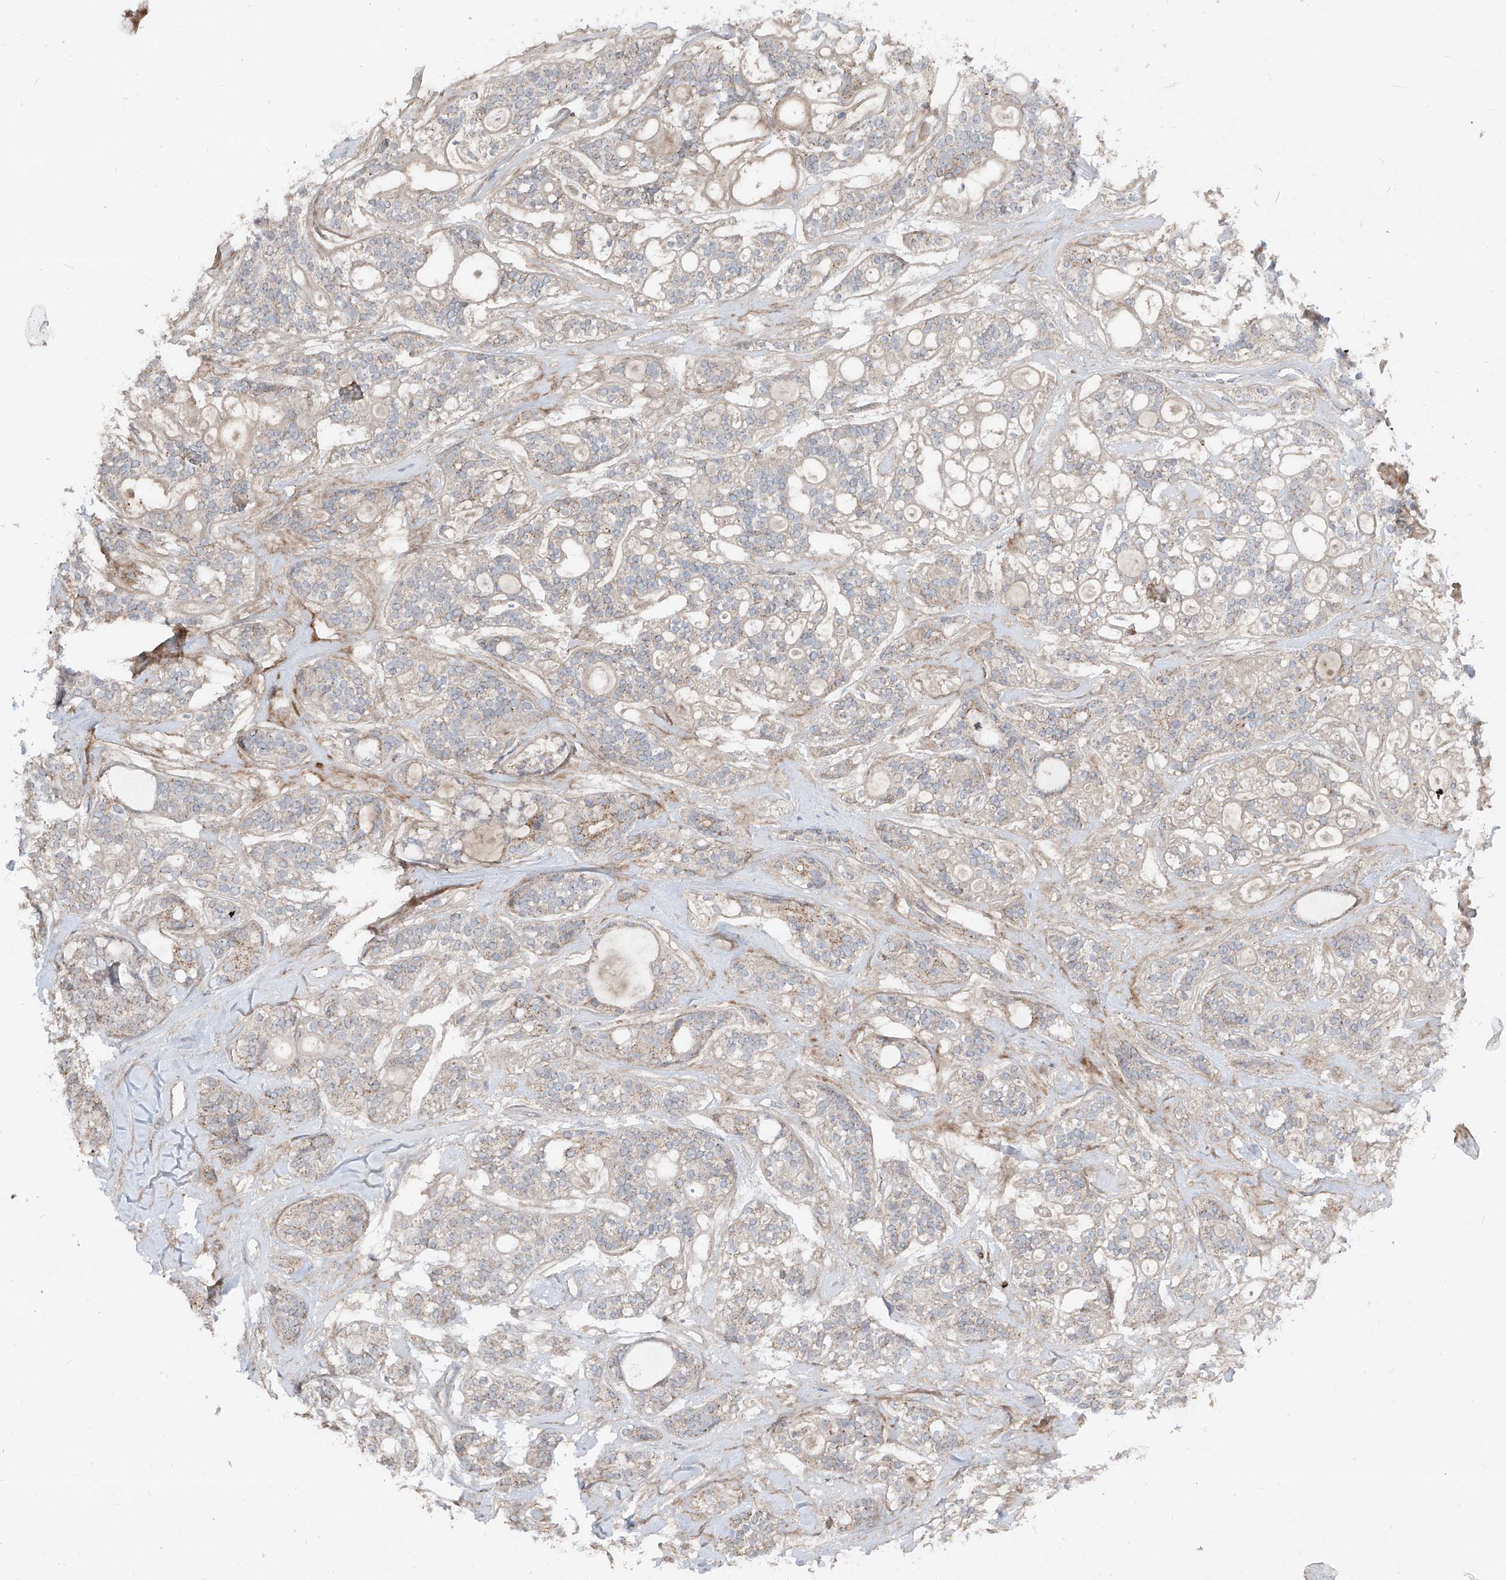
{"staining": {"intensity": "weak", "quantity": "<25%", "location": "cytoplasmic/membranous"}, "tissue": "head and neck cancer", "cell_type": "Tumor cells", "image_type": "cancer", "snomed": [{"axis": "morphology", "description": "Adenocarcinoma, NOS"}, {"axis": "topography", "description": "Head-Neck"}], "caption": "Immunohistochemical staining of adenocarcinoma (head and neck) reveals no significant staining in tumor cells.", "gene": "ABCD3", "patient": {"sex": "male", "age": 66}}